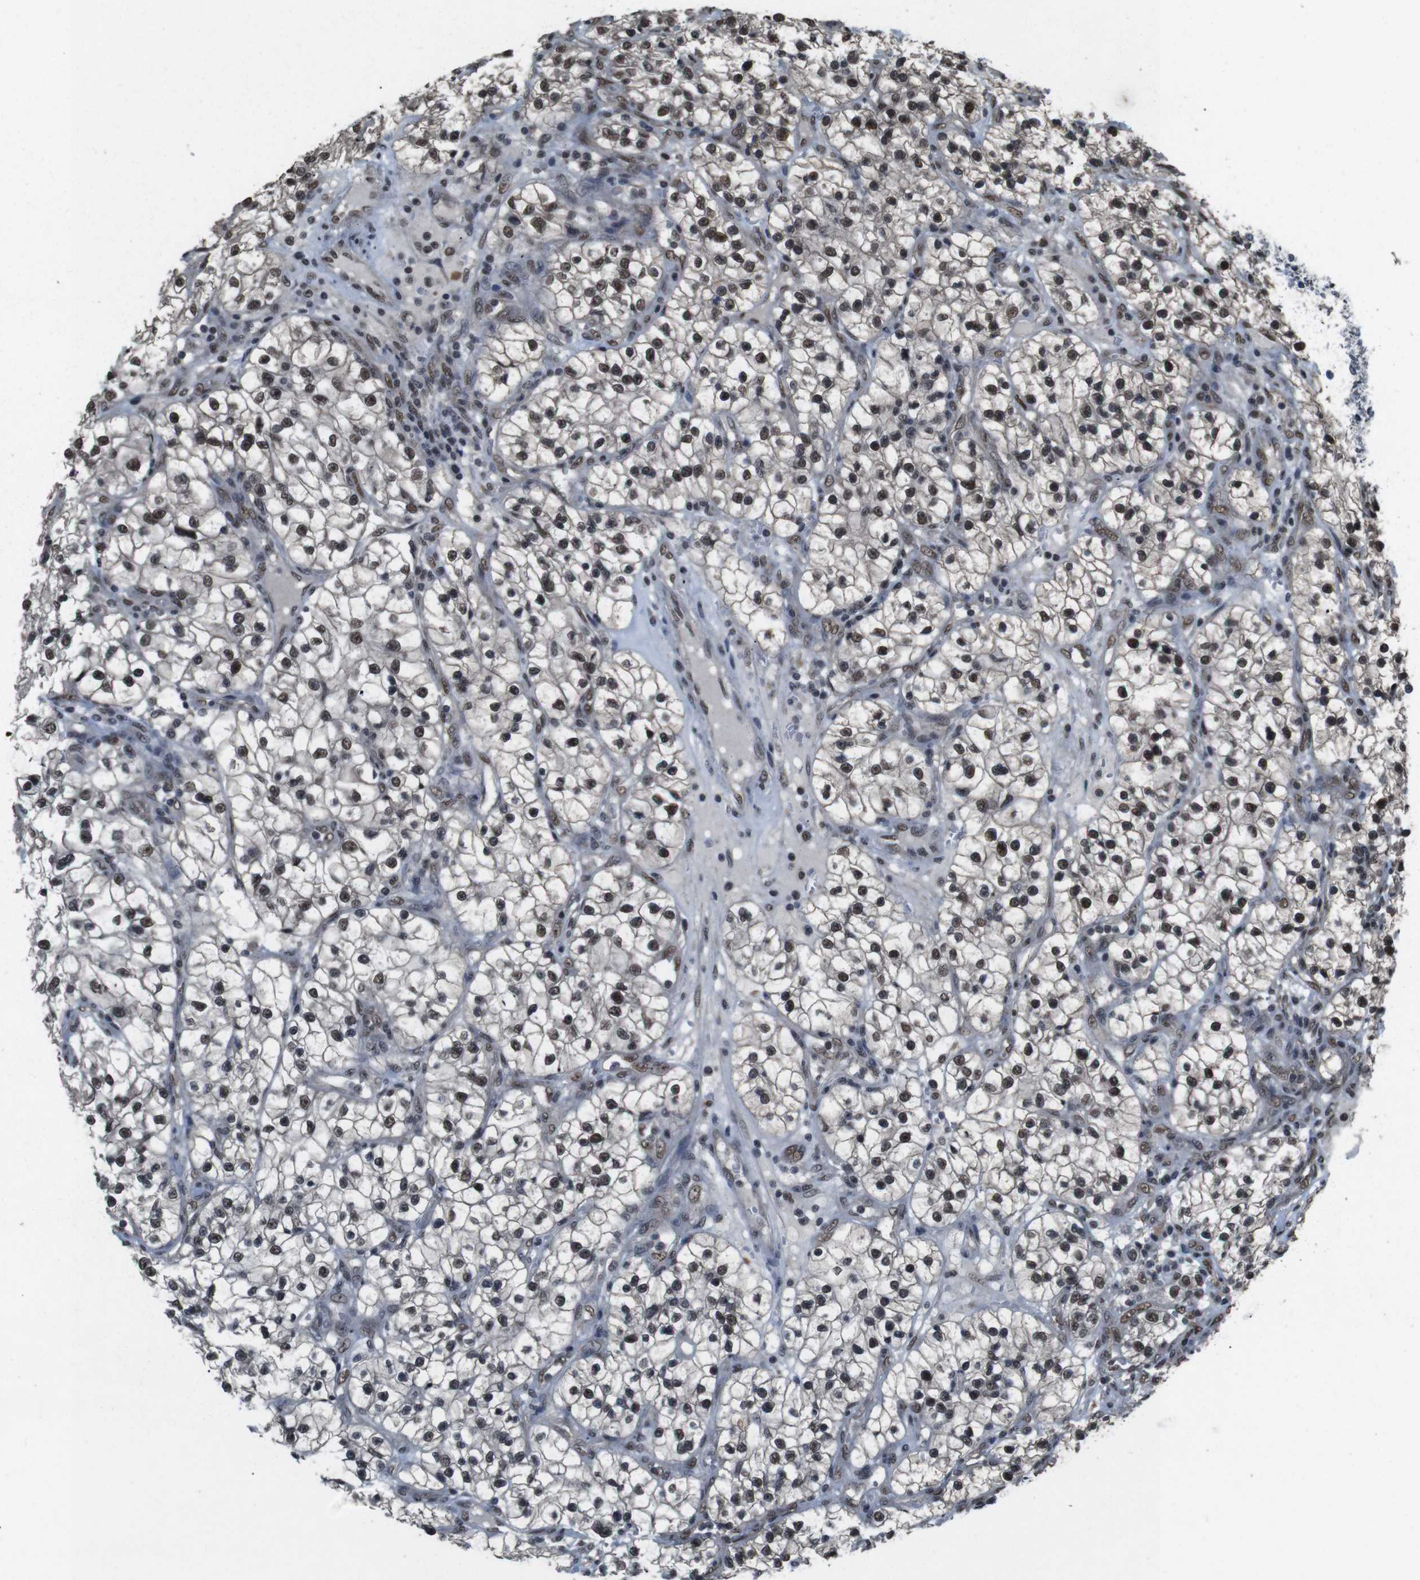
{"staining": {"intensity": "moderate", "quantity": ">75%", "location": "nuclear"}, "tissue": "renal cancer", "cell_type": "Tumor cells", "image_type": "cancer", "snomed": [{"axis": "morphology", "description": "Adenocarcinoma, NOS"}, {"axis": "topography", "description": "Kidney"}], "caption": "Human renal cancer stained with a brown dye shows moderate nuclear positive expression in approximately >75% of tumor cells.", "gene": "NR4A2", "patient": {"sex": "female", "age": 57}}